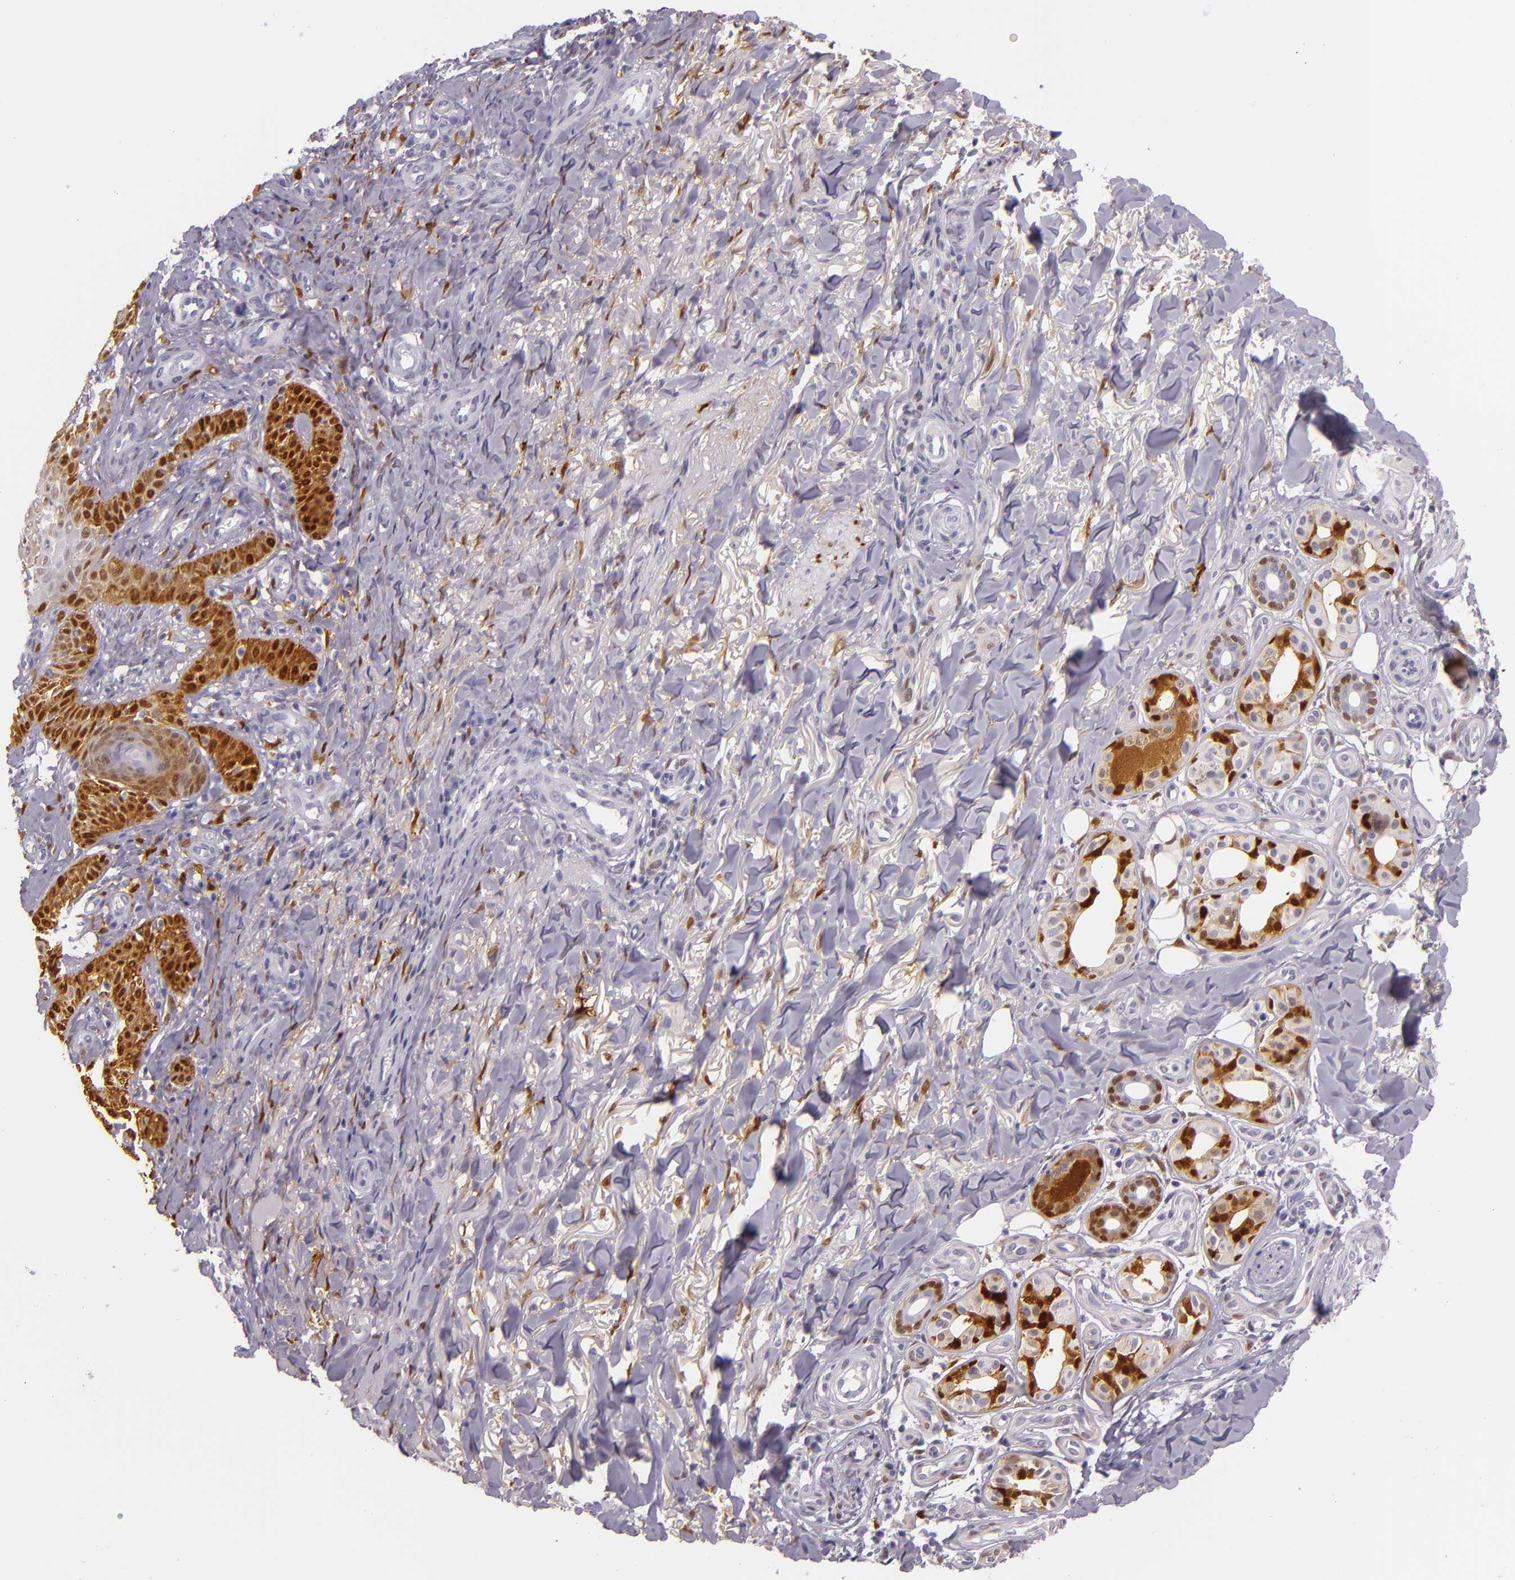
{"staining": {"intensity": "strong", "quantity": ">75%", "location": "cytoplasmic/membranous,nuclear"}, "tissue": "skin cancer", "cell_type": "Tumor cells", "image_type": "cancer", "snomed": [{"axis": "morphology", "description": "Basal cell carcinoma"}, {"axis": "topography", "description": "Skin"}], "caption": "About >75% of tumor cells in human skin basal cell carcinoma show strong cytoplasmic/membranous and nuclear protein positivity as visualized by brown immunohistochemical staining.", "gene": "MT1A", "patient": {"sex": "male", "age": 81}}